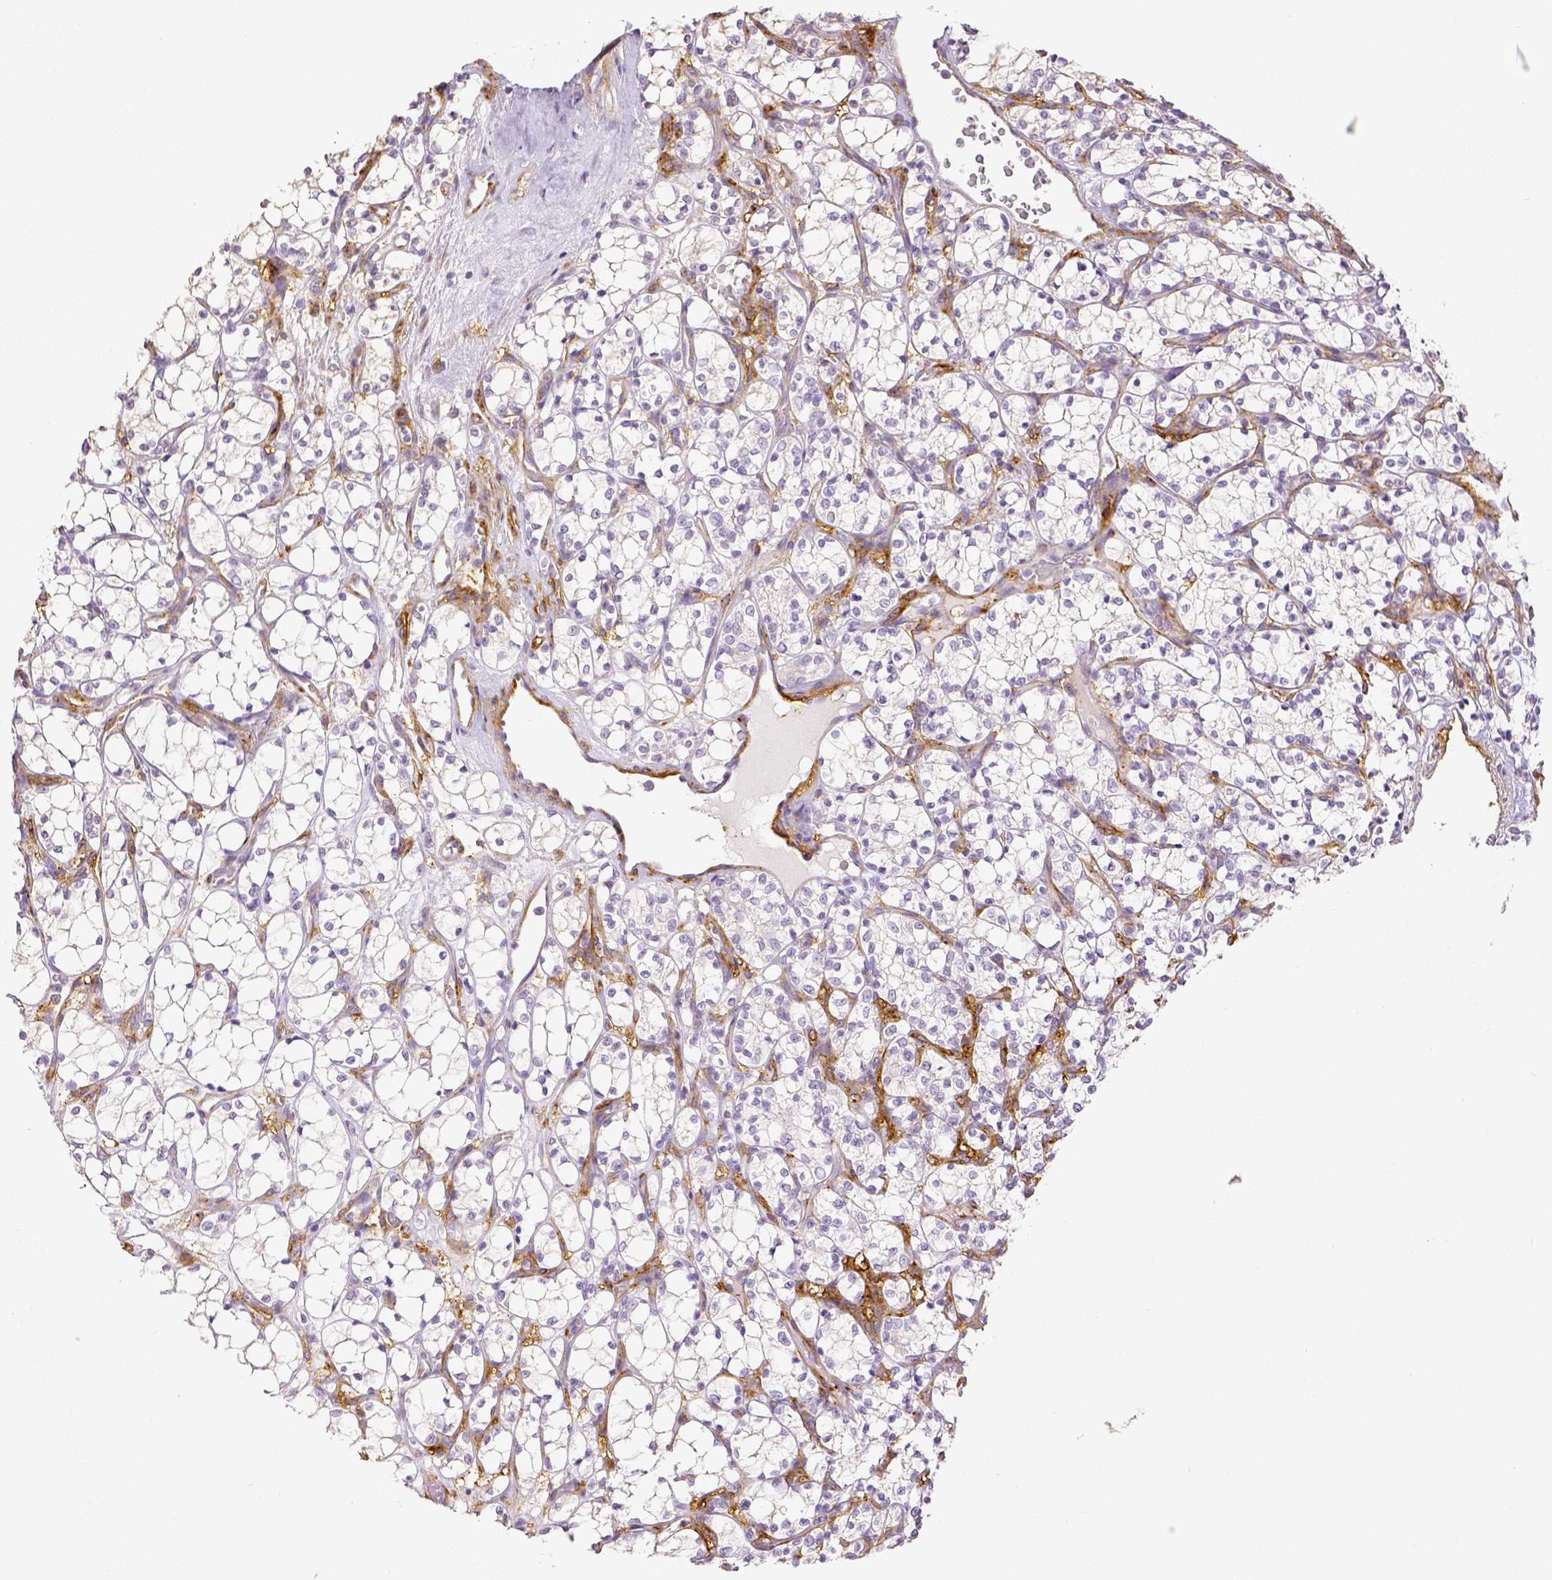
{"staining": {"intensity": "negative", "quantity": "none", "location": "none"}, "tissue": "renal cancer", "cell_type": "Tumor cells", "image_type": "cancer", "snomed": [{"axis": "morphology", "description": "Adenocarcinoma, NOS"}, {"axis": "topography", "description": "Kidney"}], "caption": "Human renal cancer (adenocarcinoma) stained for a protein using IHC demonstrates no positivity in tumor cells.", "gene": "THY1", "patient": {"sex": "female", "age": 69}}